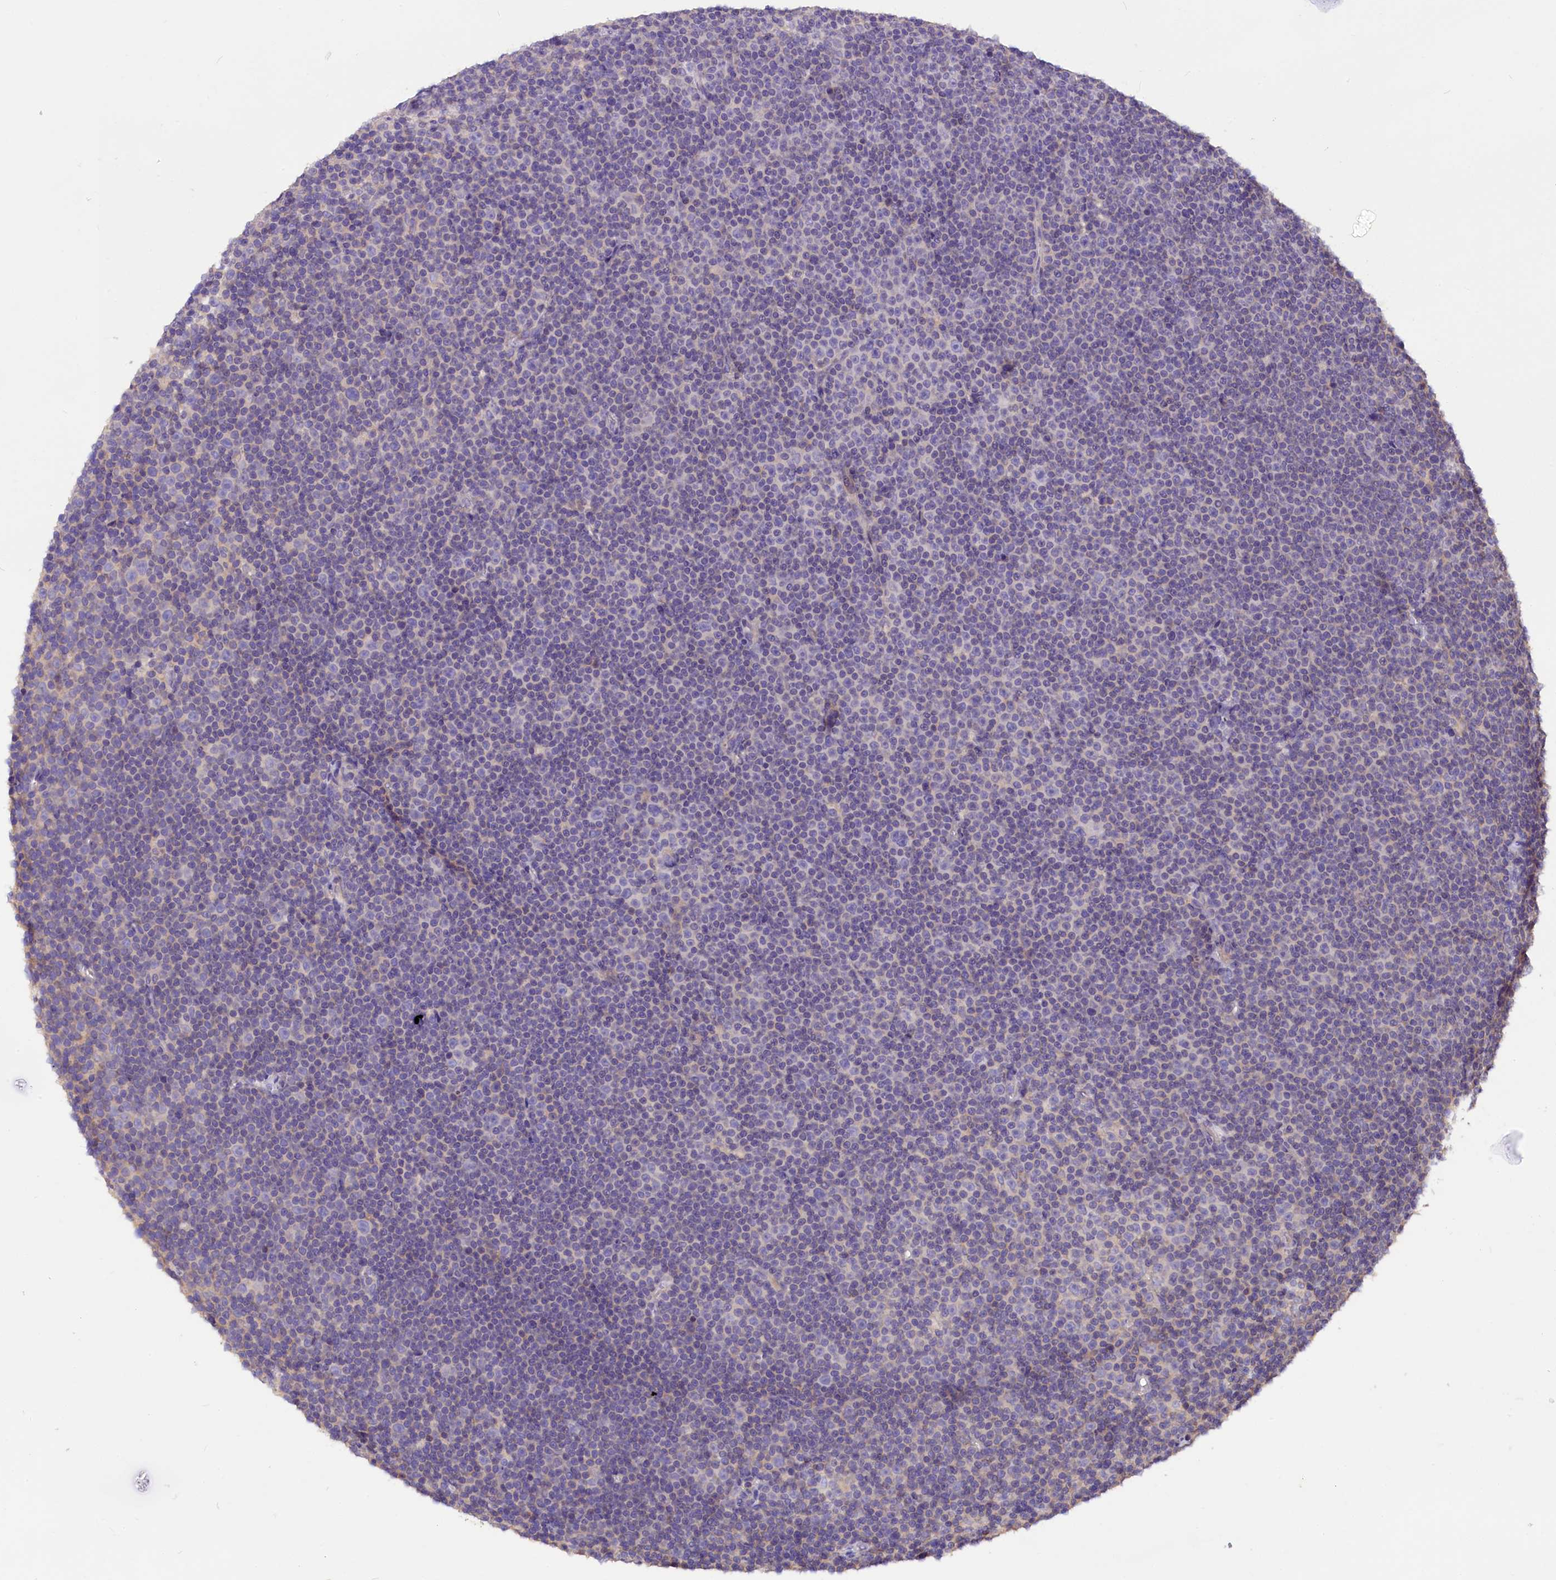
{"staining": {"intensity": "negative", "quantity": "none", "location": "none"}, "tissue": "lymphoma", "cell_type": "Tumor cells", "image_type": "cancer", "snomed": [{"axis": "morphology", "description": "Malignant lymphoma, non-Hodgkin's type, Low grade"}, {"axis": "topography", "description": "Lymph node"}], "caption": "Tumor cells are negative for brown protein staining in lymphoma. (DAB immunohistochemistry, high magnification).", "gene": "AP3B2", "patient": {"sex": "female", "age": 67}}